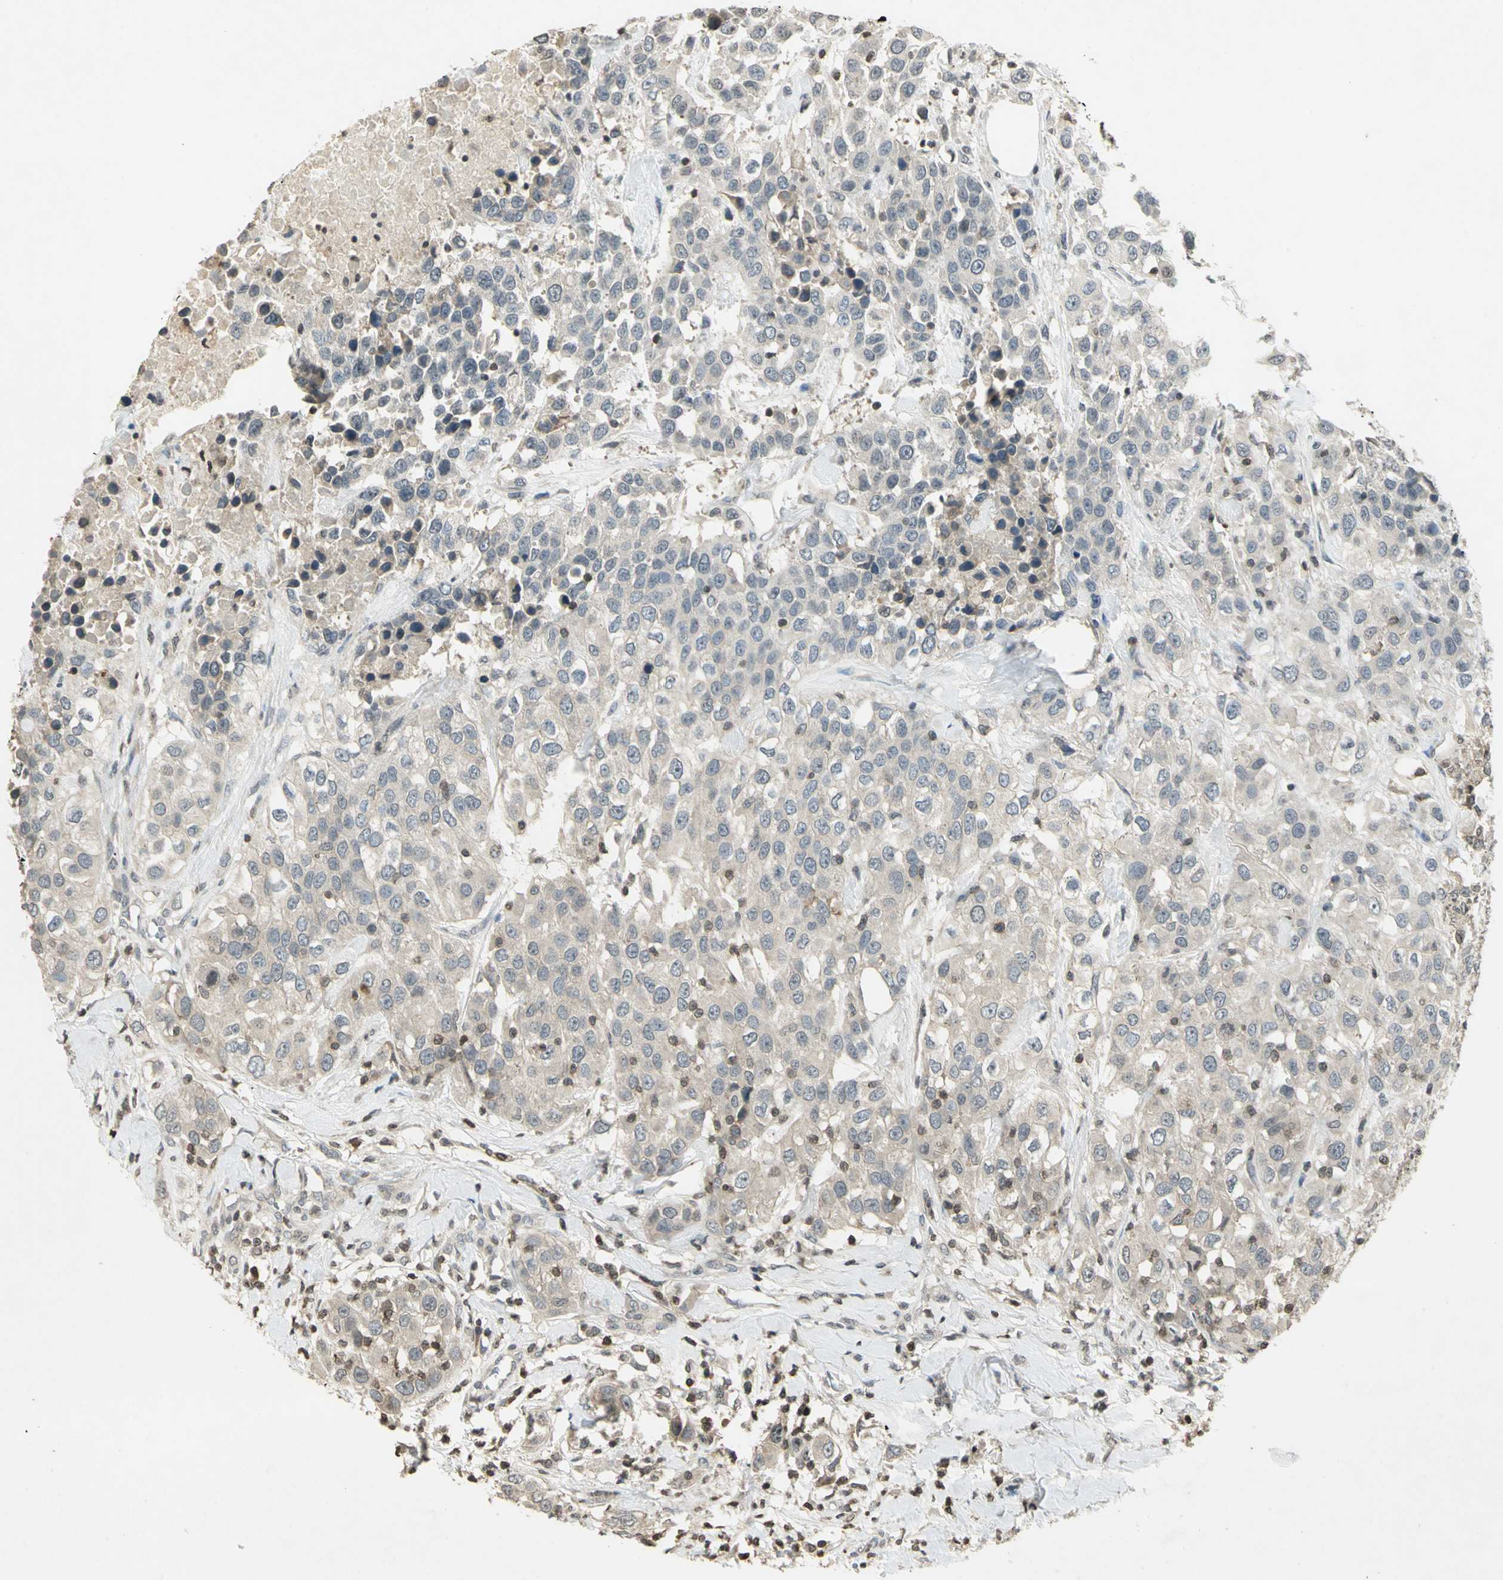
{"staining": {"intensity": "negative", "quantity": "none", "location": "none"}, "tissue": "urothelial cancer", "cell_type": "Tumor cells", "image_type": "cancer", "snomed": [{"axis": "morphology", "description": "Urothelial carcinoma, High grade"}, {"axis": "topography", "description": "Urinary bladder"}], "caption": "Immunohistochemistry photomicrograph of urothelial carcinoma (high-grade) stained for a protein (brown), which displays no staining in tumor cells. (Brightfield microscopy of DAB immunohistochemistry (IHC) at high magnification).", "gene": "IL16", "patient": {"sex": "female", "age": 80}}